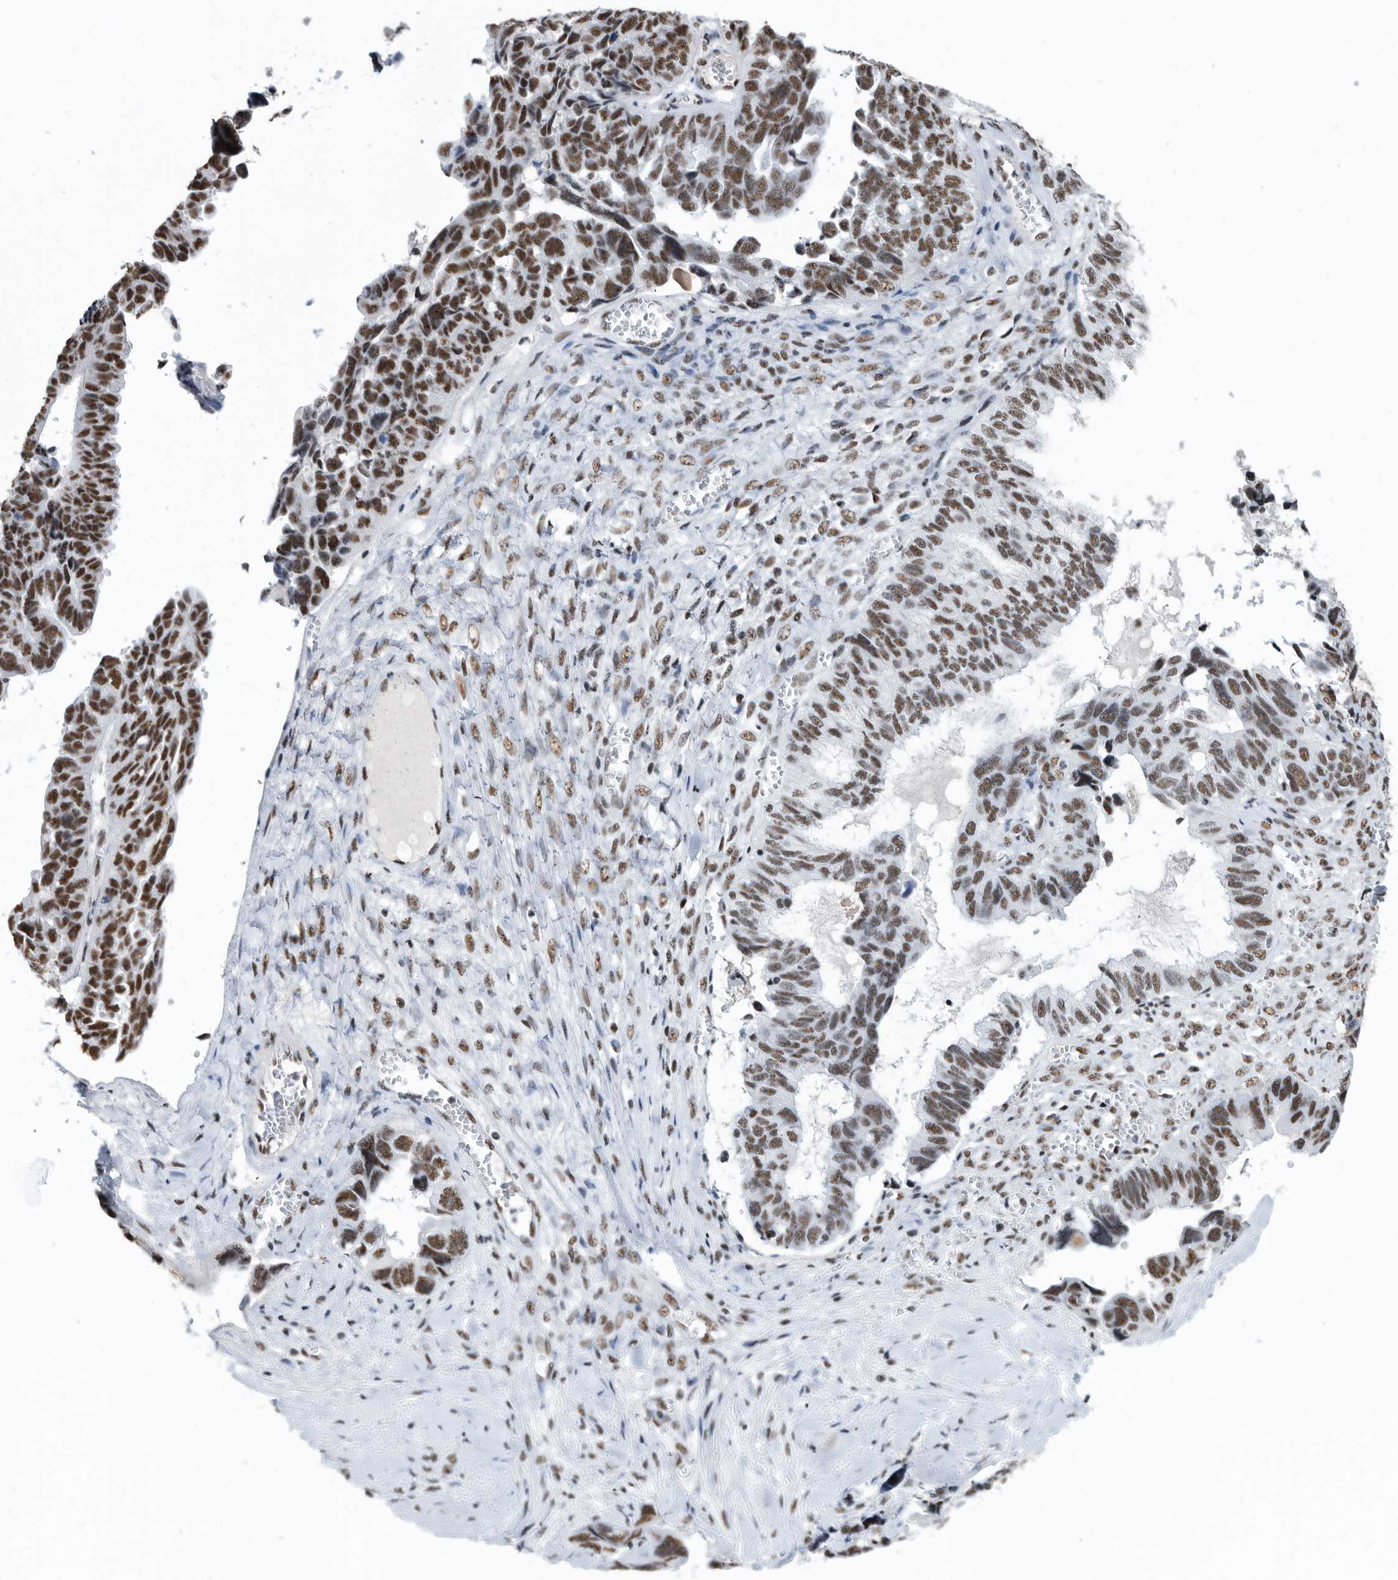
{"staining": {"intensity": "strong", "quantity": ">75%", "location": "nuclear"}, "tissue": "ovarian cancer", "cell_type": "Tumor cells", "image_type": "cancer", "snomed": [{"axis": "morphology", "description": "Cystadenocarcinoma, serous, NOS"}, {"axis": "topography", "description": "Ovary"}], "caption": "Immunohistochemistry (IHC) of ovarian serous cystadenocarcinoma displays high levels of strong nuclear expression in approximately >75% of tumor cells.", "gene": "SF3A1", "patient": {"sex": "female", "age": 79}}